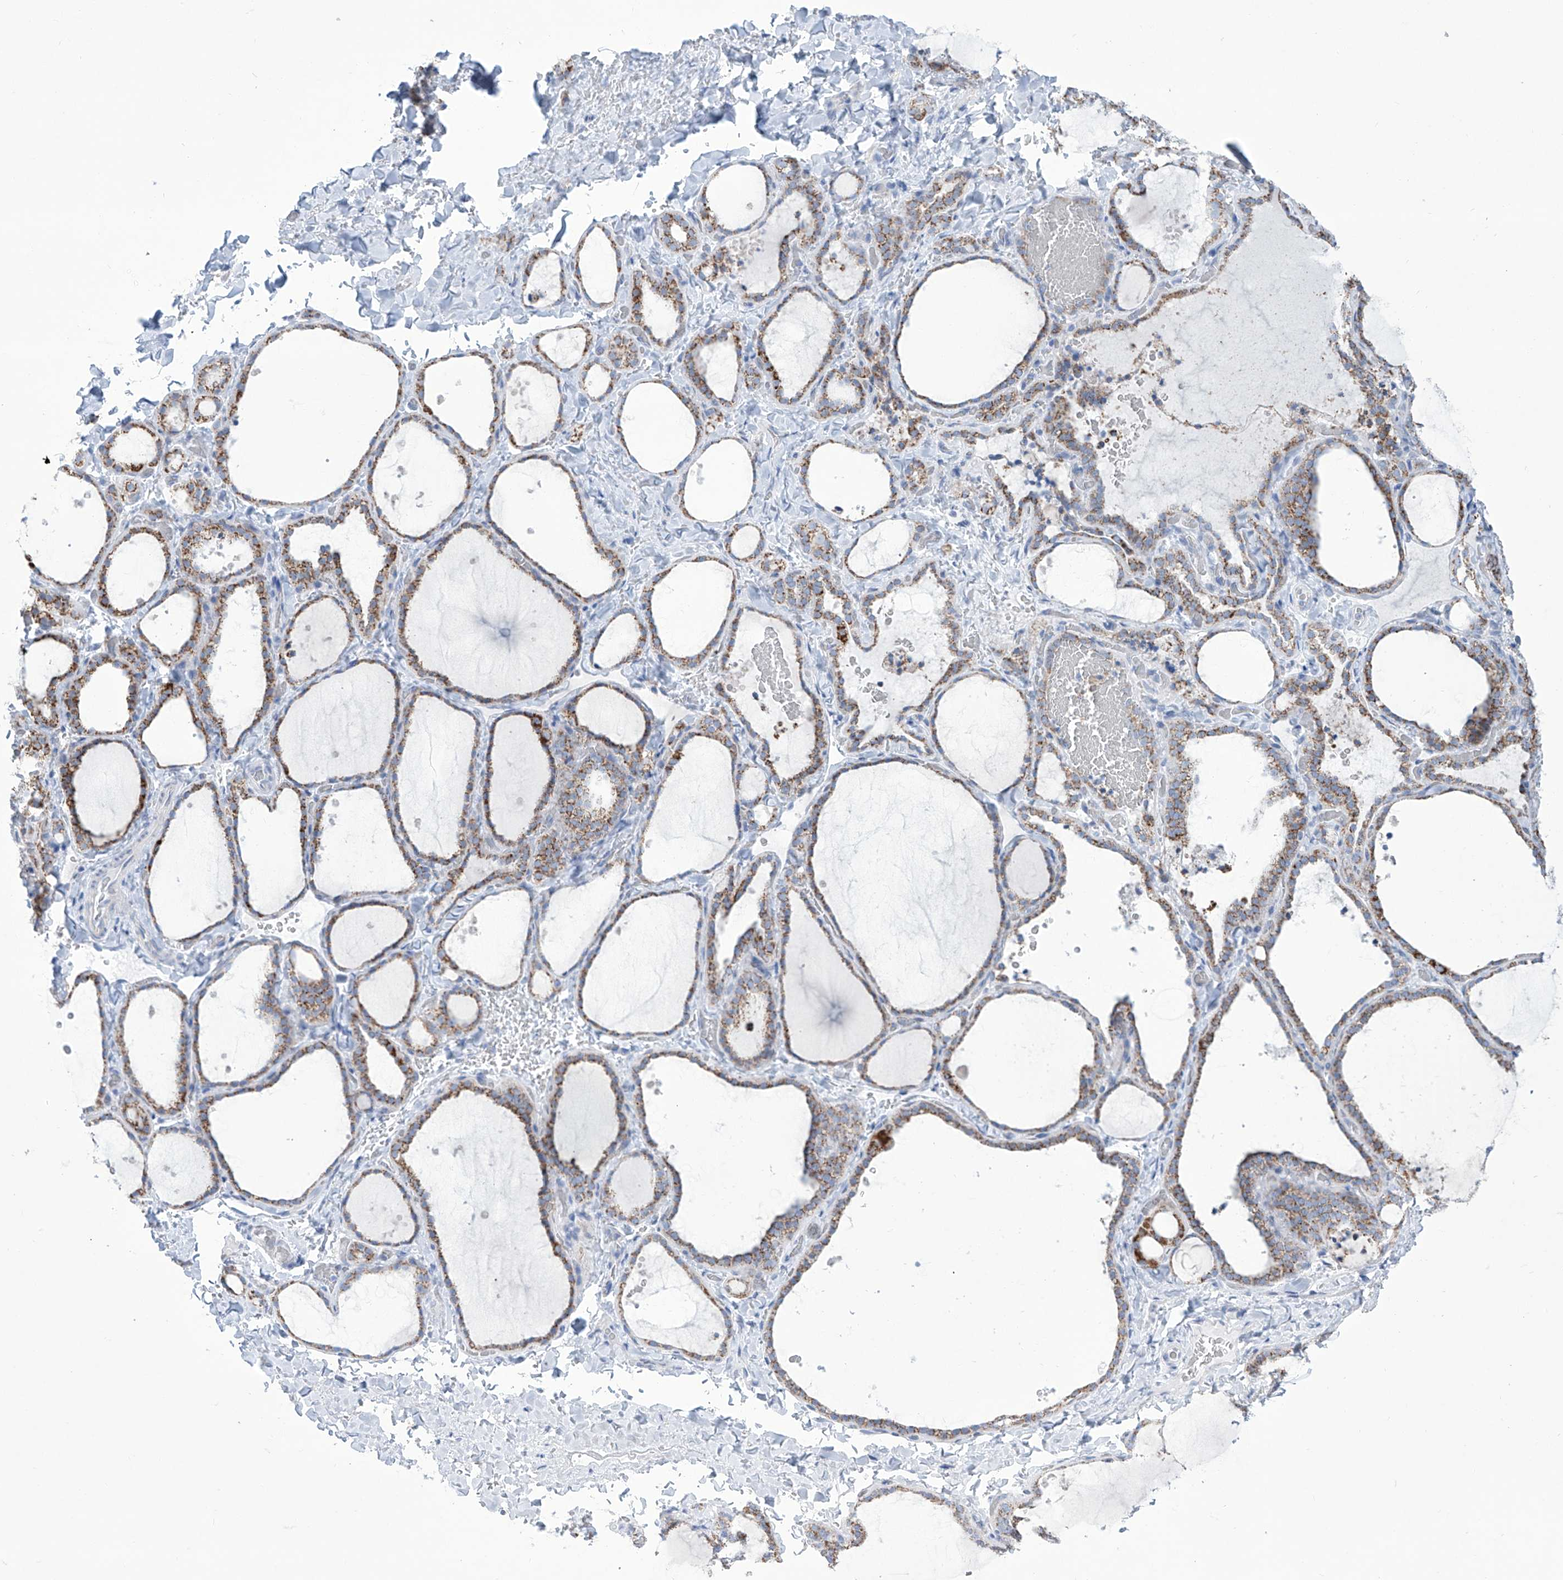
{"staining": {"intensity": "strong", "quantity": ">75%", "location": "cytoplasmic/membranous"}, "tissue": "thyroid gland", "cell_type": "Glandular cells", "image_type": "normal", "snomed": [{"axis": "morphology", "description": "Normal tissue, NOS"}, {"axis": "topography", "description": "Thyroid gland"}], "caption": "Thyroid gland stained with IHC shows strong cytoplasmic/membranous staining in about >75% of glandular cells.", "gene": "ALDH6A1", "patient": {"sex": "female", "age": 22}}